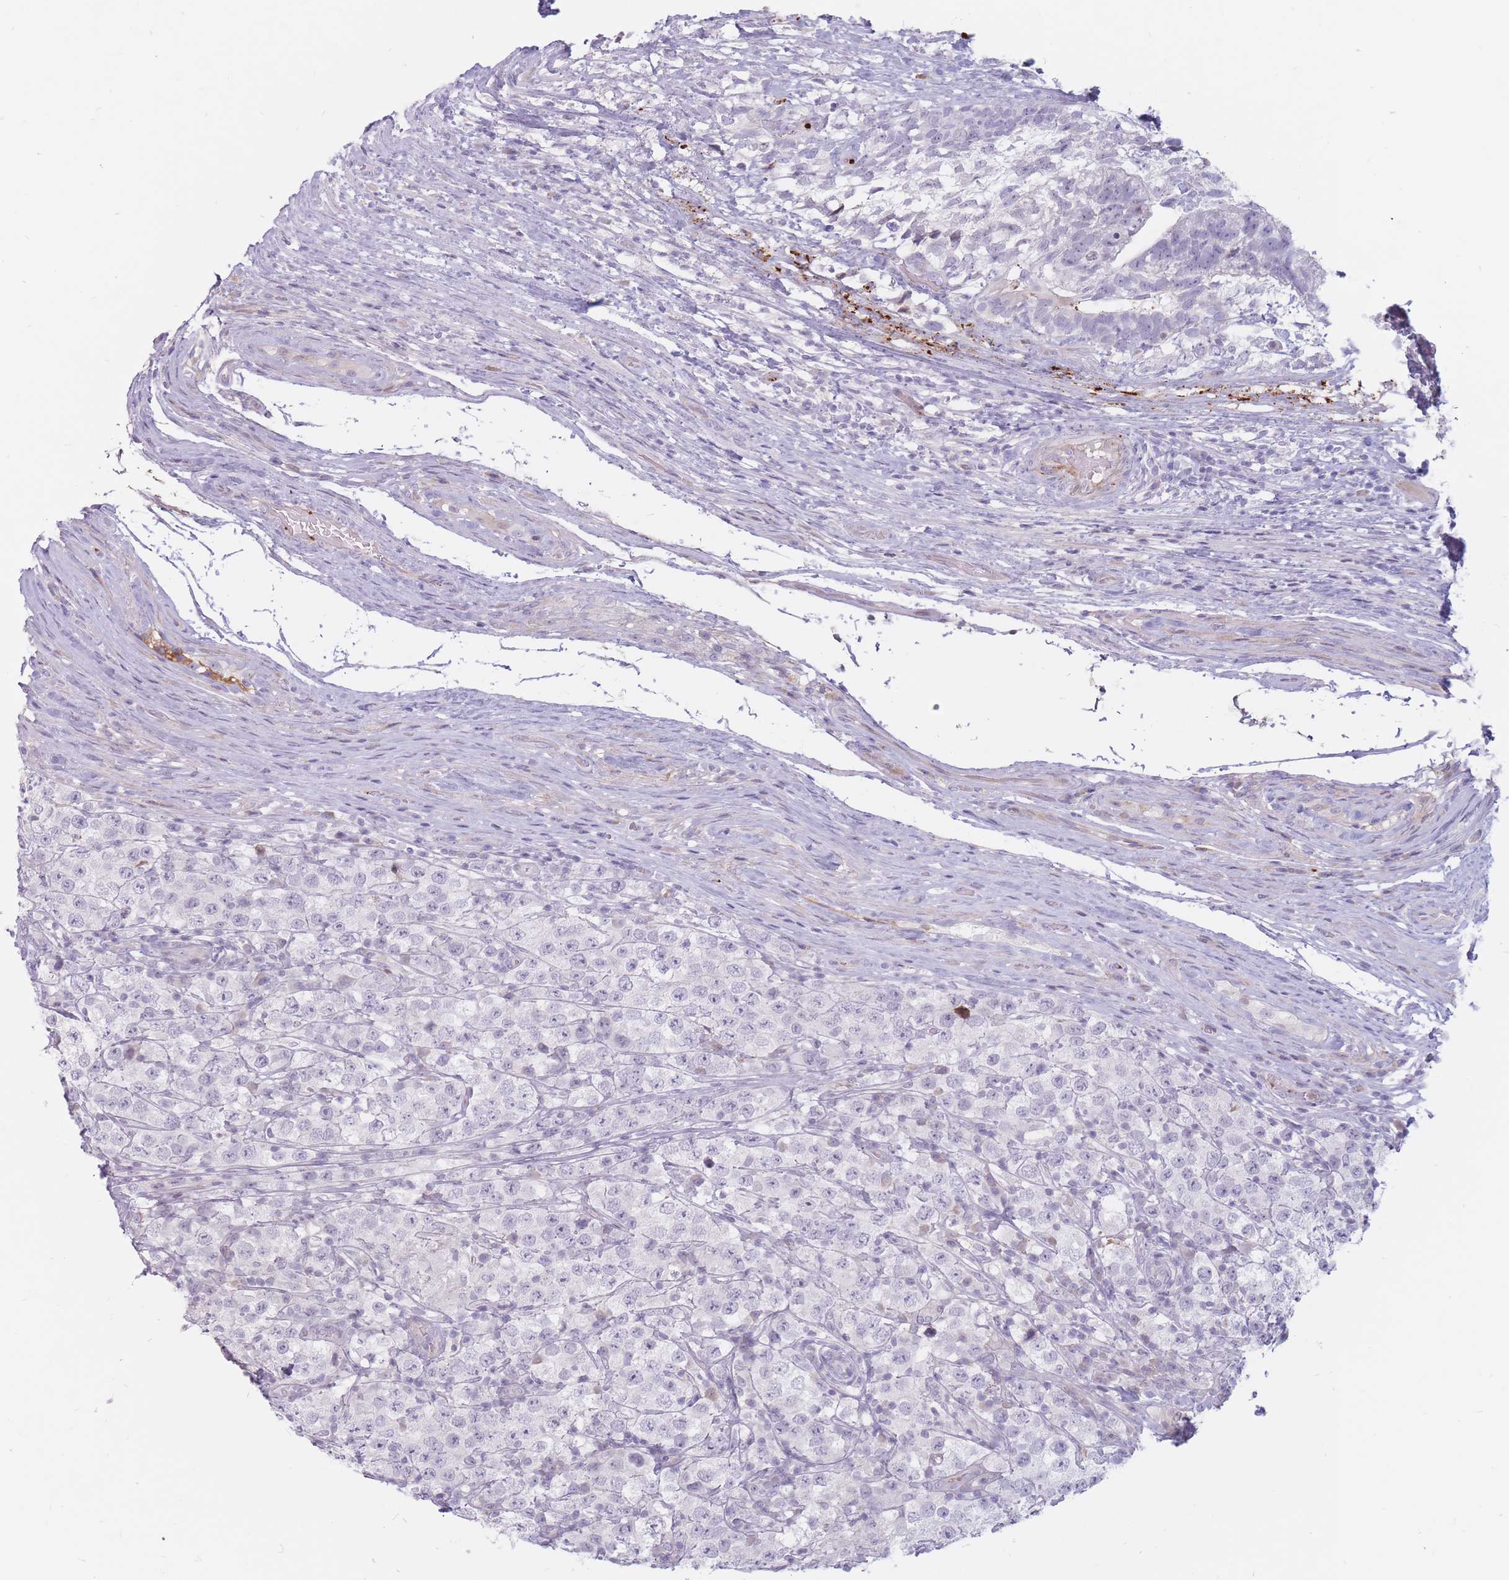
{"staining": {"intensity": "negative", "quantity": "none", "location": "none"}, "tissue": "testis cancer", "cell_type": "Tumor cells", "image_type": "cancer", "snomed": [{"axis": "morphology", "description": "Seminoma, NOS"}, {"axis": "morphology", "description": "Carcinoma, Embryonal, NOS"}, {"axis": "topography", "description": "Testis"}], "caption": "This is a histopathology image of immunohistochemistry (IHC) staining of testis cancer (seminoma), which shows no expression in tumor cells.", "gene": "PTGDR", "patient": {"sex": "male", "age": 41}}